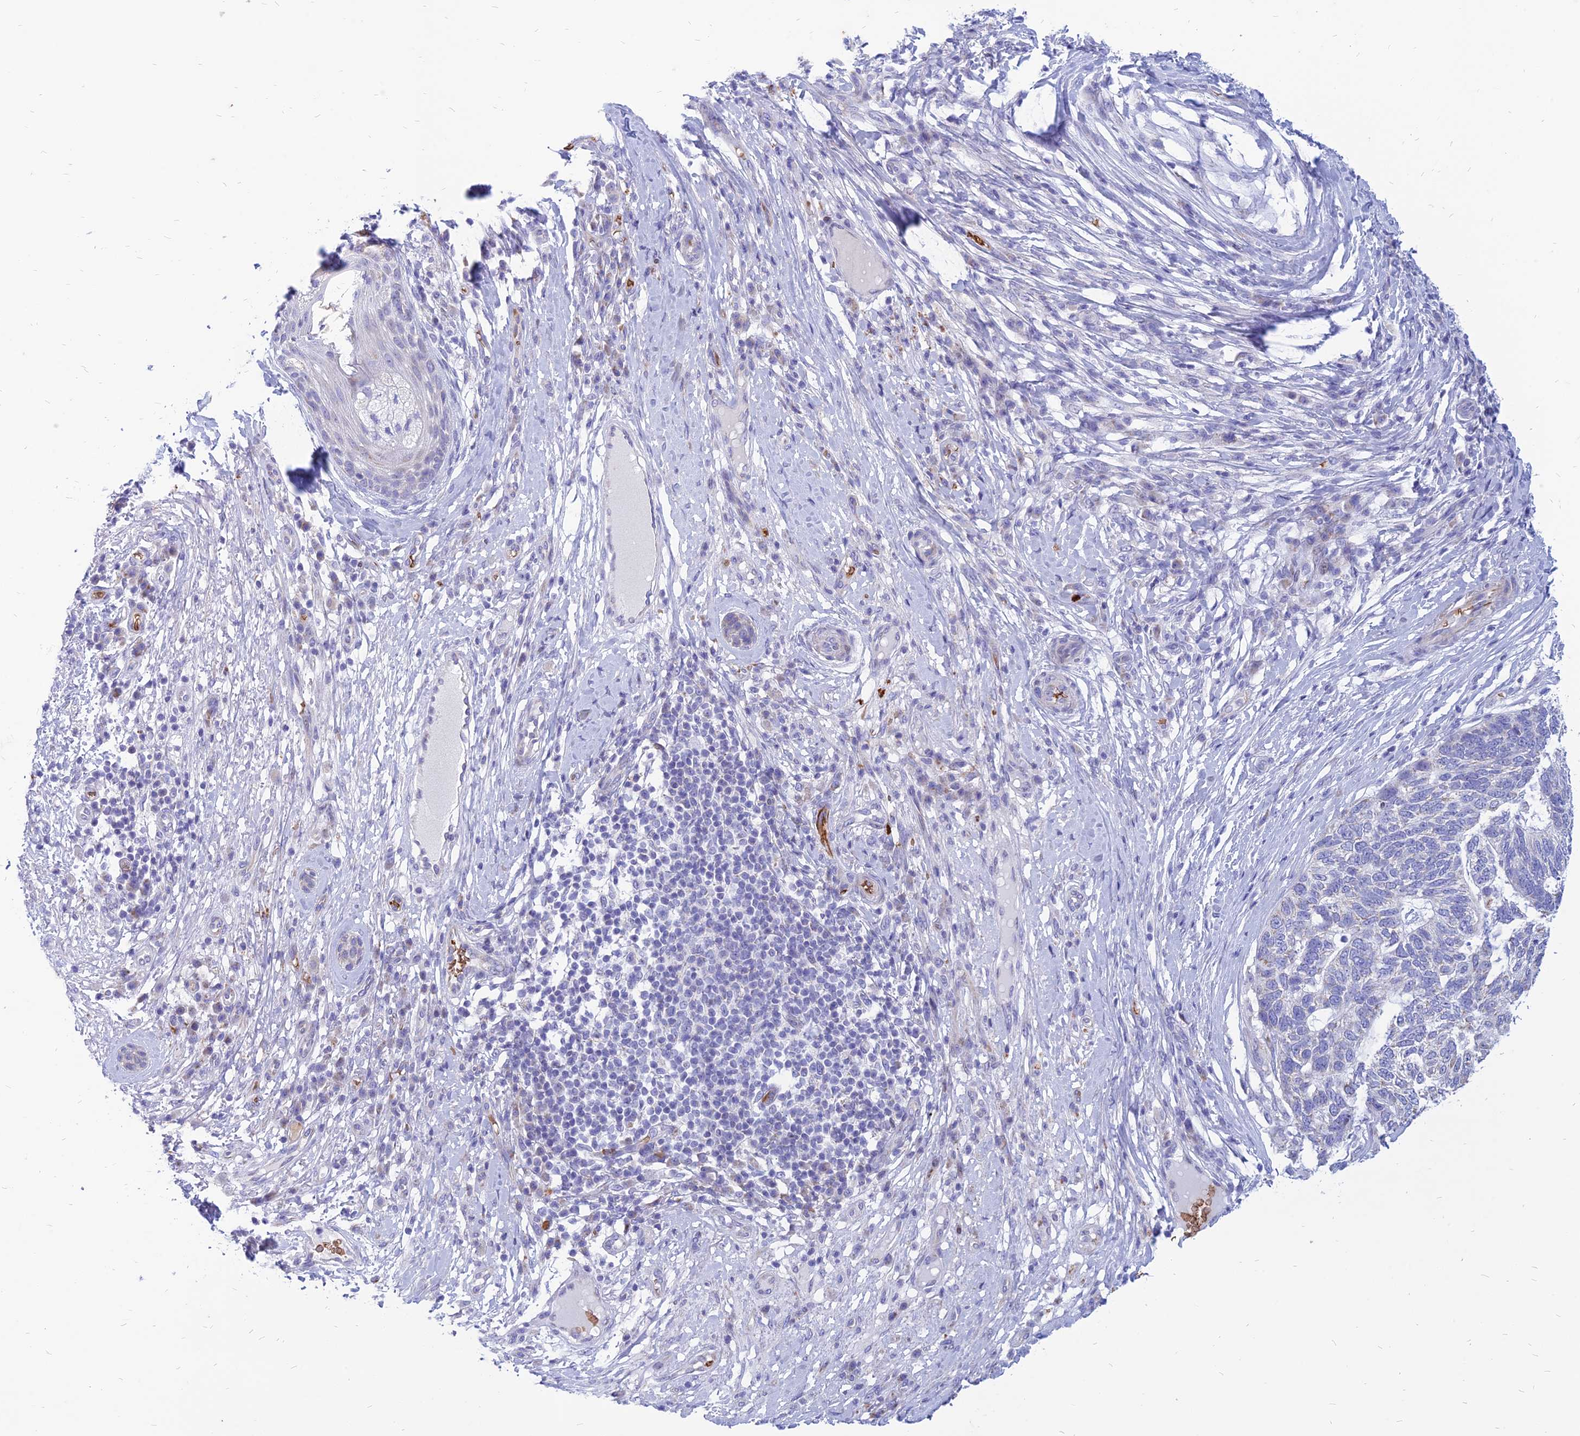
{"staining": {"intensity": "negative", "quantity": "none", "location": "none"}, "tissue": "skin cancer", "cell_type": "Tumor cells", "image_type": "cancer", "snomed": [{"axis": "morphology", "description": "Basal cell carcinoma"}, {"axis": "topography", "description": "Skin"}], "caption": "The immunohistochemistry (IHC) image has no significant positivity in tumor cells of basal cell carcinoma (skin) tissue.", "gene": "HHAT", "patient": {"sex": "female", "age": 65}}